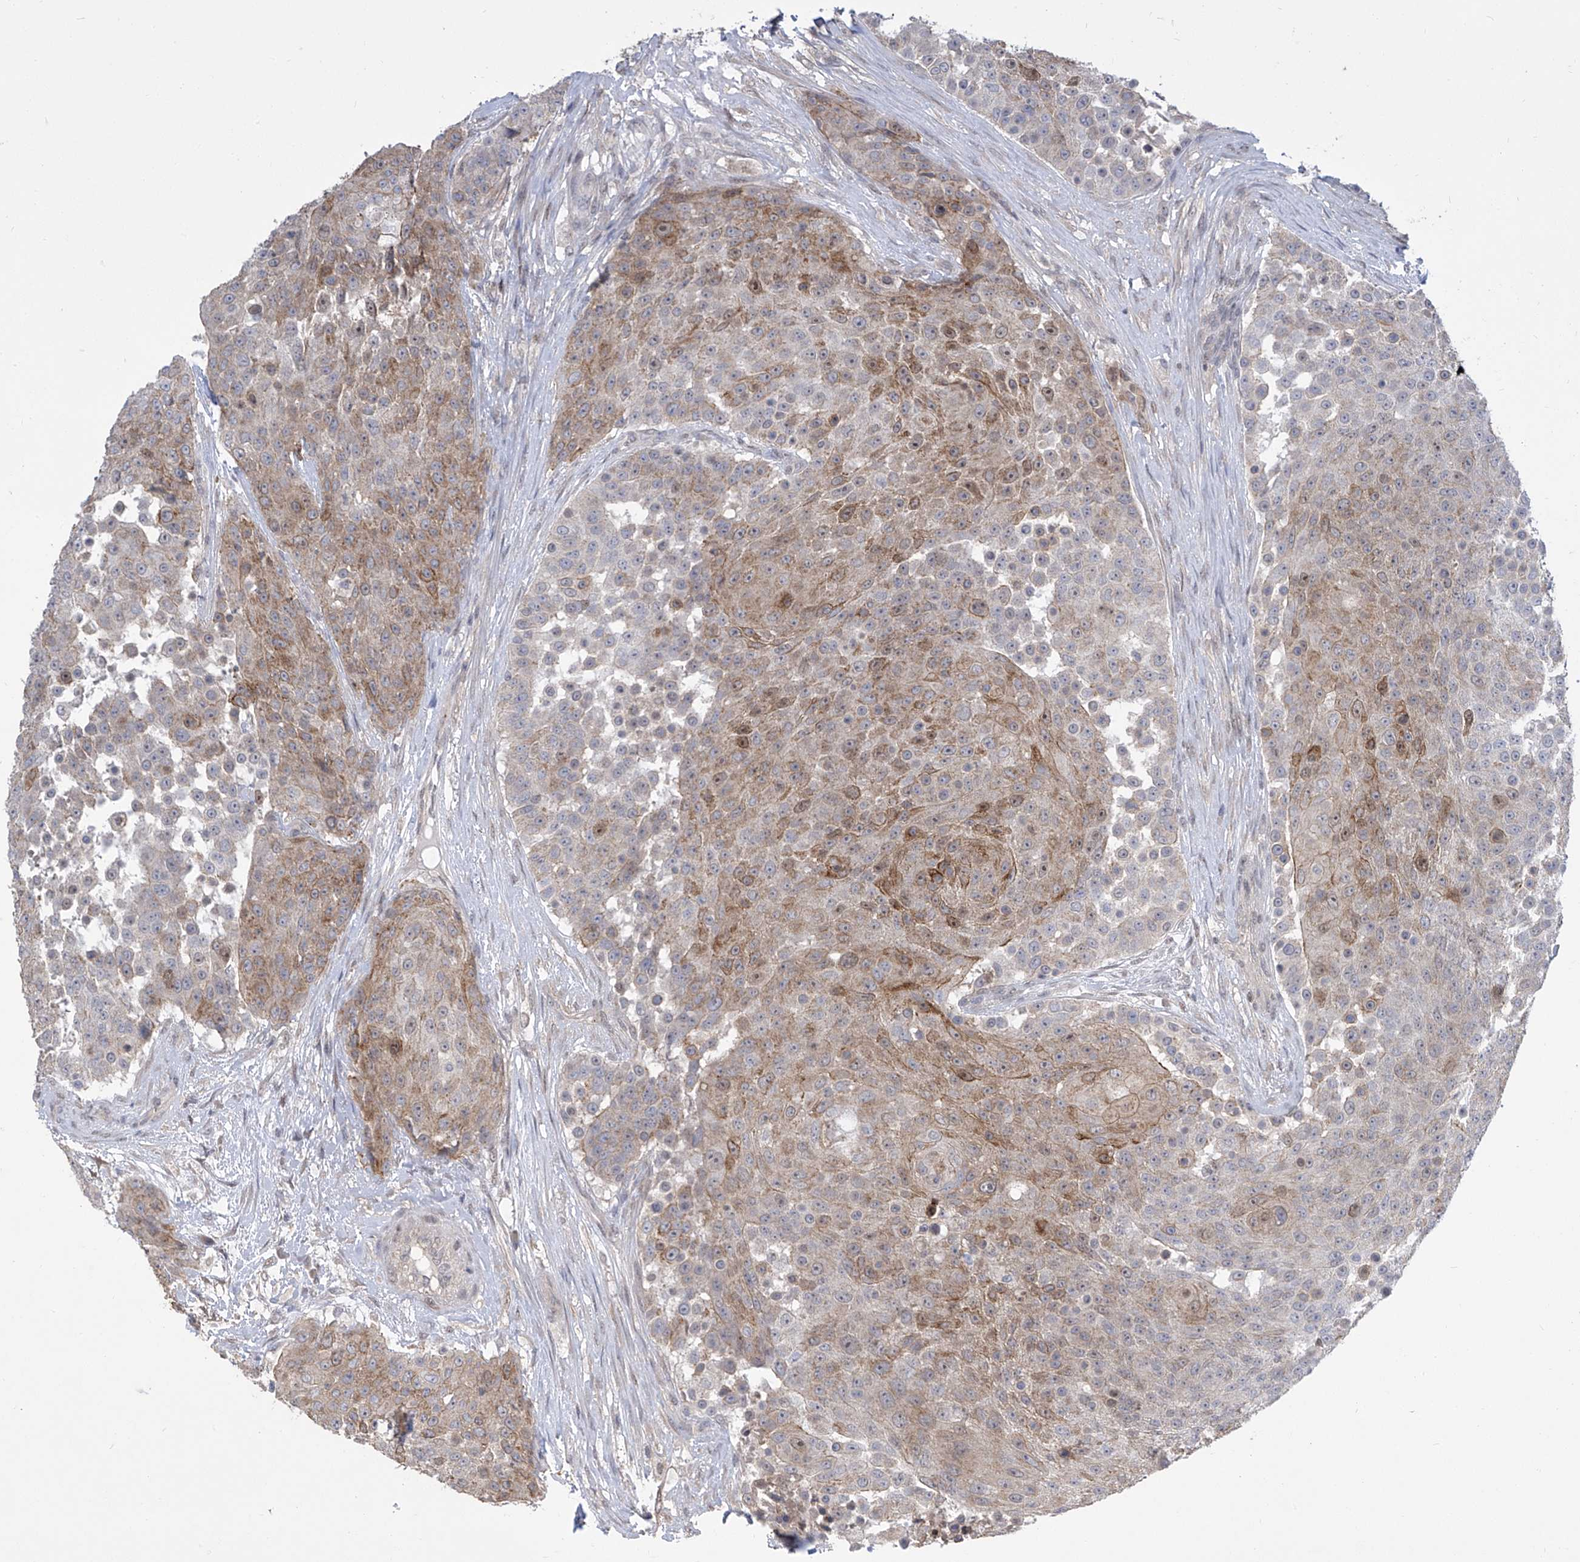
{"staining": {"intensity": "moderate", "quantity": "25%-75%", "location": "cytoplasmic/membranous"}, "tissue": "urothelial cancer", "cell_type": "Tumor cells", "image_type": "cancer", "snomed": [{"axis": "morphology", "description": "Urothelial carcinoma, High grade"}, {"axis": "topography", "description": "Urinary bladder"}], "caption": "A photomicrograph of urothelial cancer stained for a protein reveals moderate cytoplasmic/membranous brown staining in tumor cells.", "gene": "CETN2", "patient": {"sex": "female", "age": 63}}